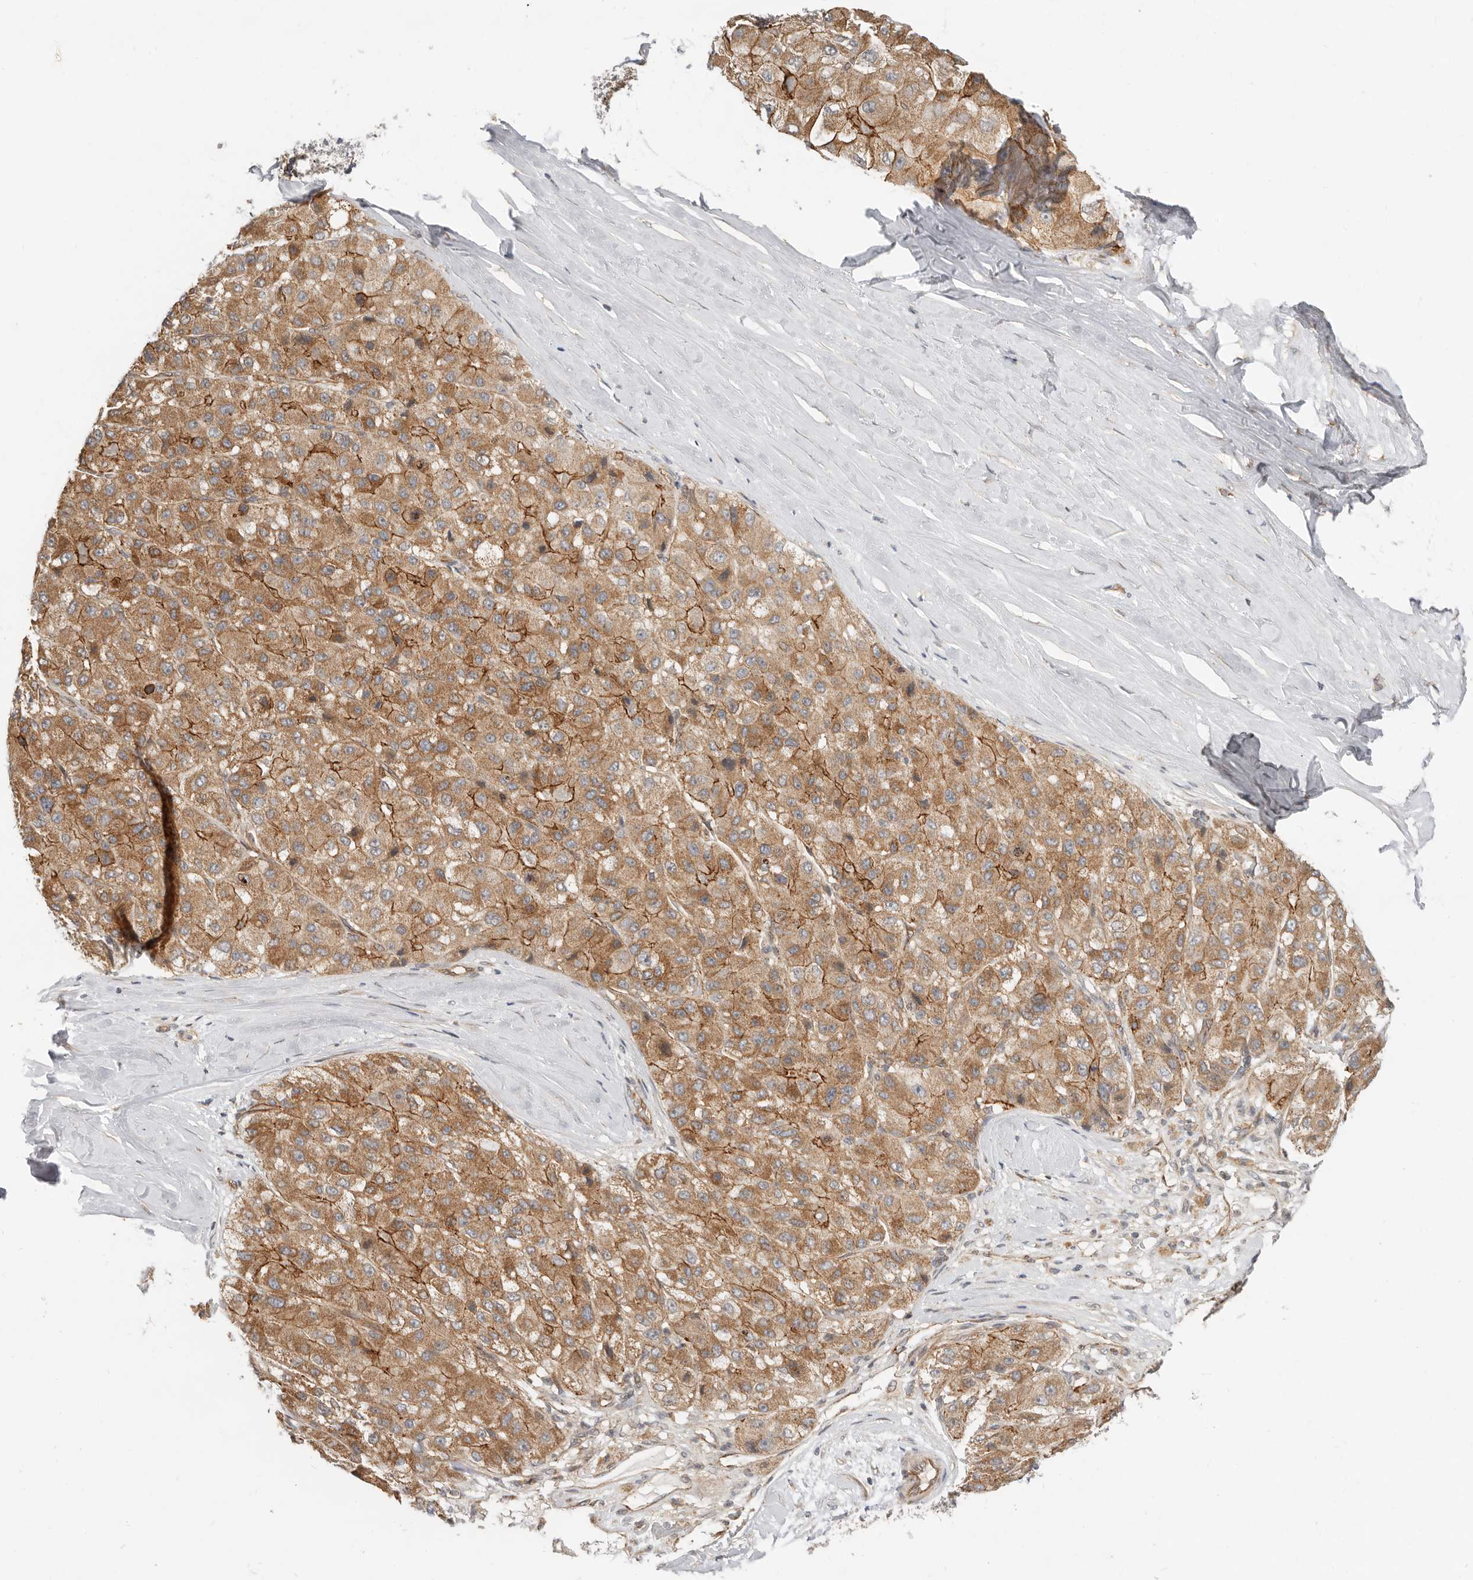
{"staining": {"intensity": "moderate", "quantity": ">75%", "location": "cytoplasmic/membranous"}, "tissue": "liver cancer", "cell_type": "Tumor cells", "image_type": "cancer", "snomed": [{"axis": "morphology", "description": "Carcinoma, Hepatocellular, NOS"}, {"axis": "topography", "description": "Liver"}], "caption": "About >75% of tumor cells in liver cancer (hepatocellular carcinoma) exhibit moderate cytoplasmic/membranous protein staining as visualized by brown immunohistochemical staining.", "gene": "USP49", "patient": {"sex": "male", "age": 80}}